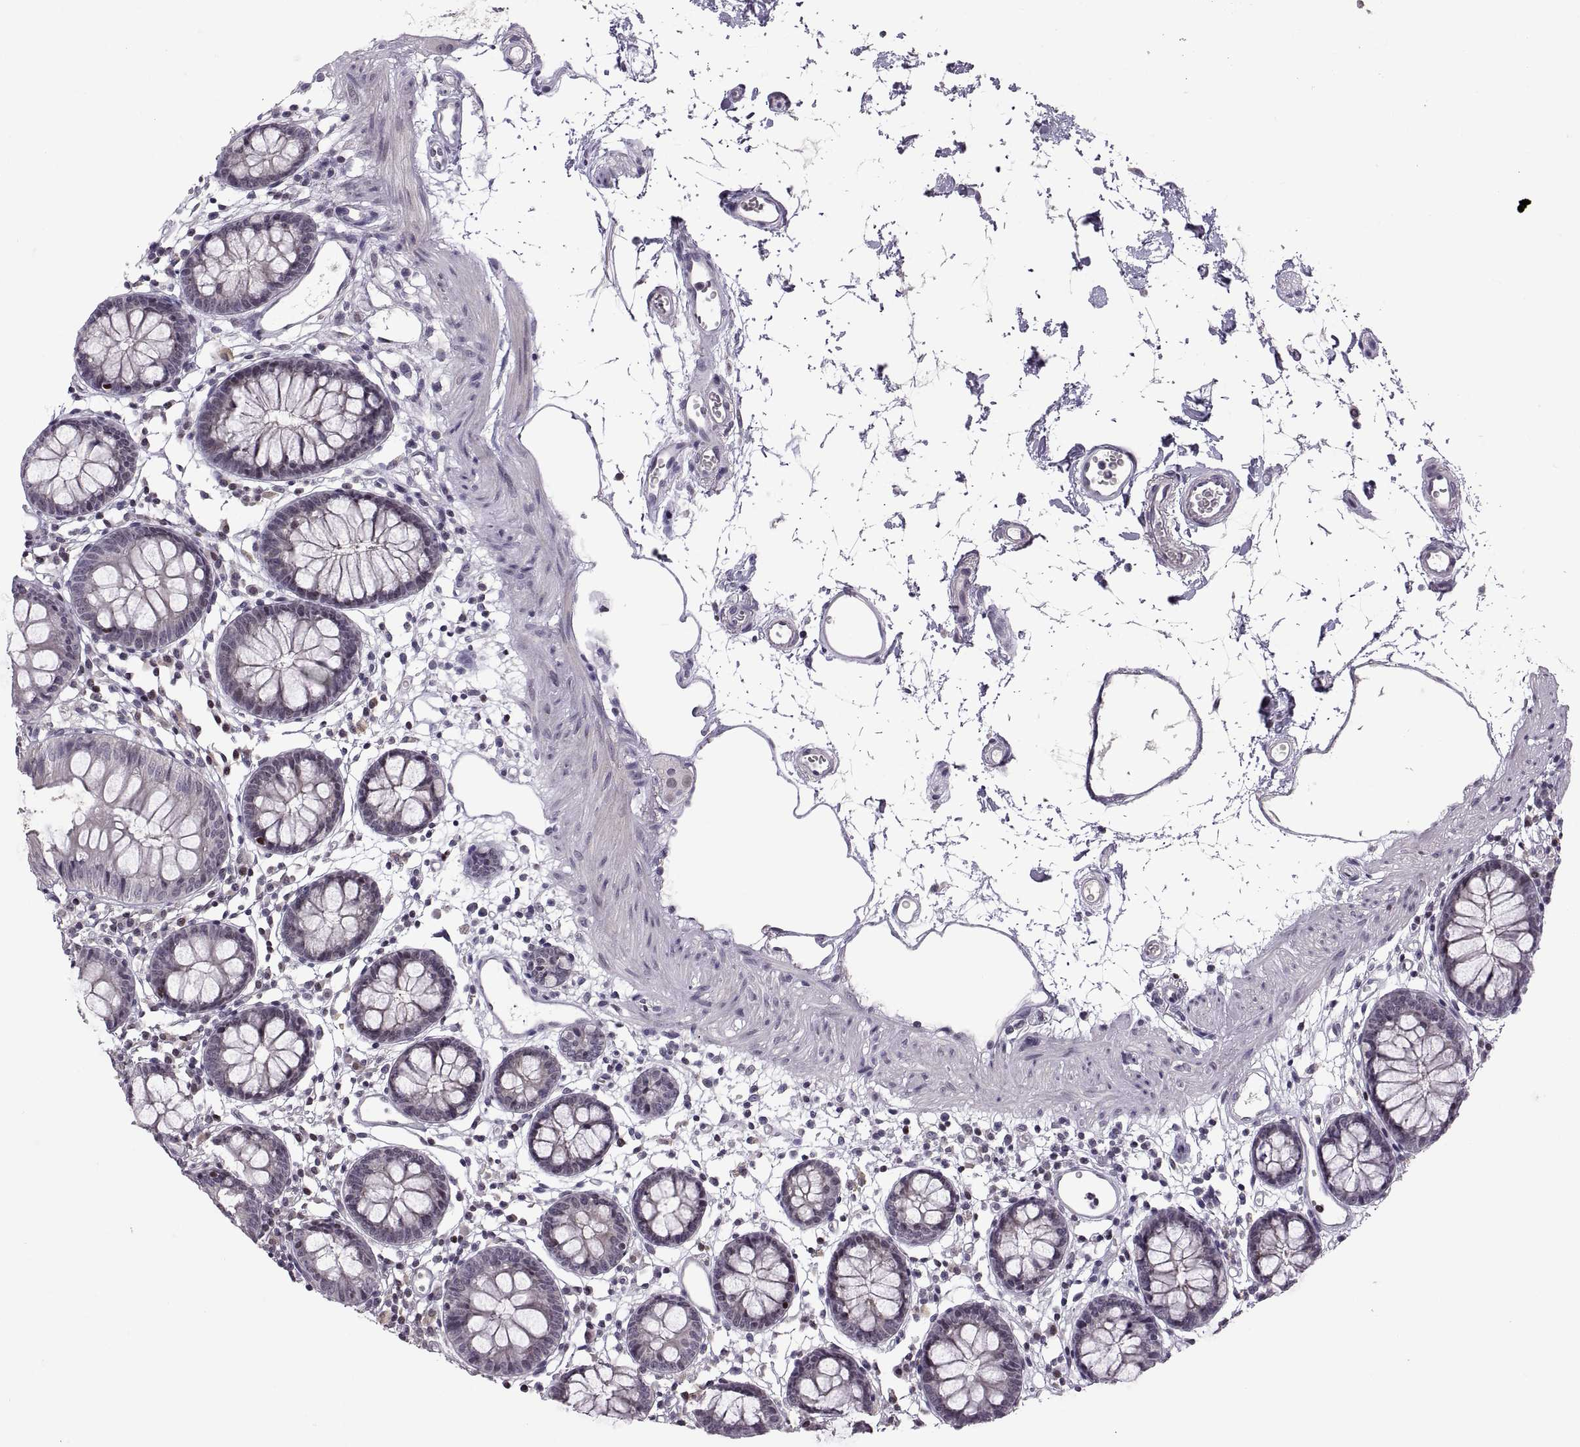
{"staining": {"intensity": "negative", "quantity": "none", "location": "none"}, "tissue": "colon", "cell_type": "Endothelial cells", "image_type": "normal", "snomed": [{"axis": "morphology", "description": "Normal tissue, NOS"}, {"axis": "topography", "description": "Colon"}], "caption": "Immunohistochemical staining of normal human colon shows no significant expression in endothelial cells.", "gene": "NEK2", "patient": {"sex": "female", "age": 84}}